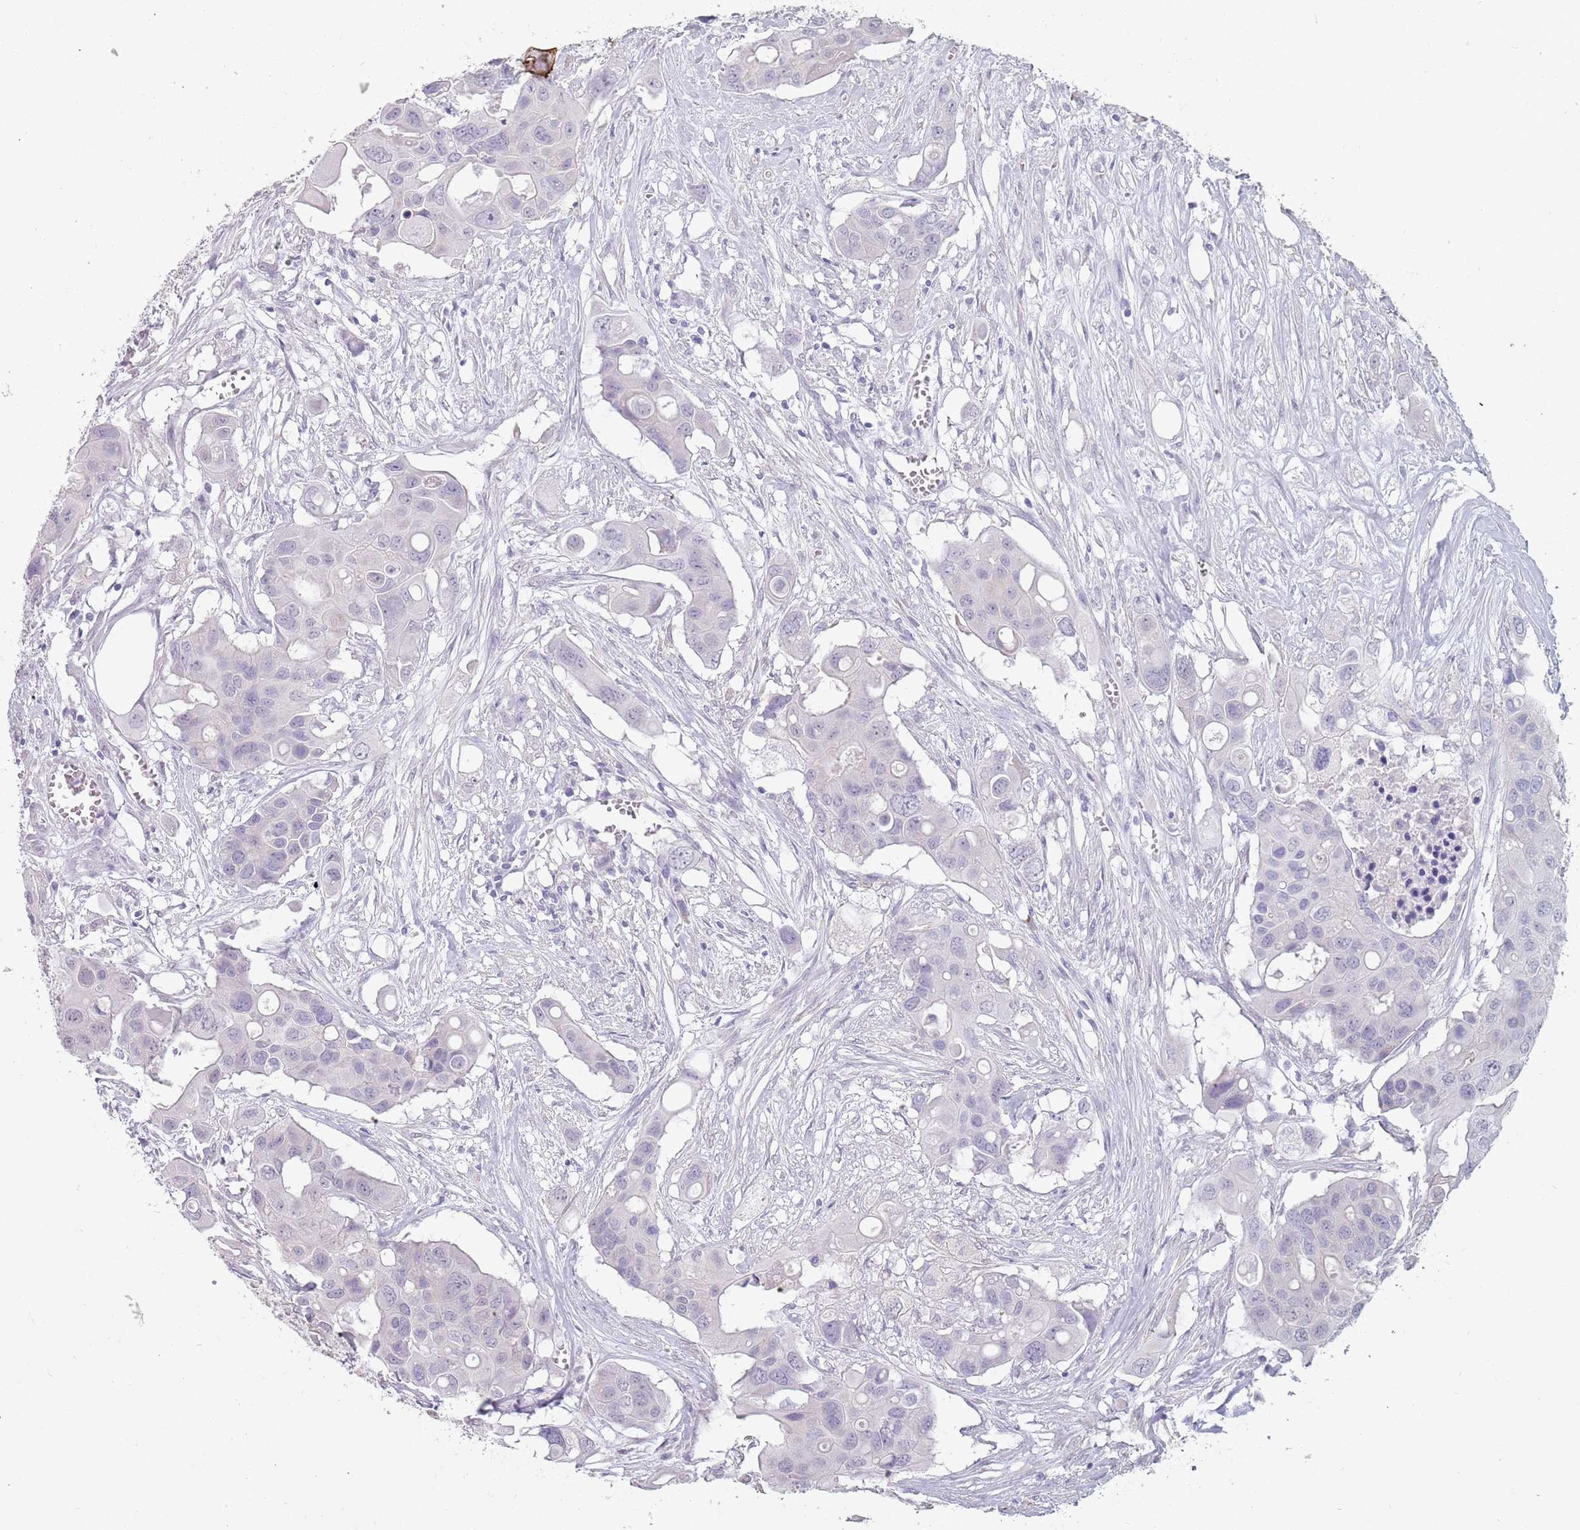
{"staining": {"intensity": "negative", "quantity": "none", "location": "none"}, "tissue": "colorectal cancer", "cell_type": "Tumor cells", "image_type": "cancer", "snomed": [{"axis": "morphology", "description": "Adenocarcinoma, NOS"}, {"axis": "topography", "description": "Colon"}], "caption": "Immunohistochemical staining of colorectal cancer shows no significant expression in tumor cells.", "gene": "STYK1", "patient": {"sex": "male", "age": 77}}